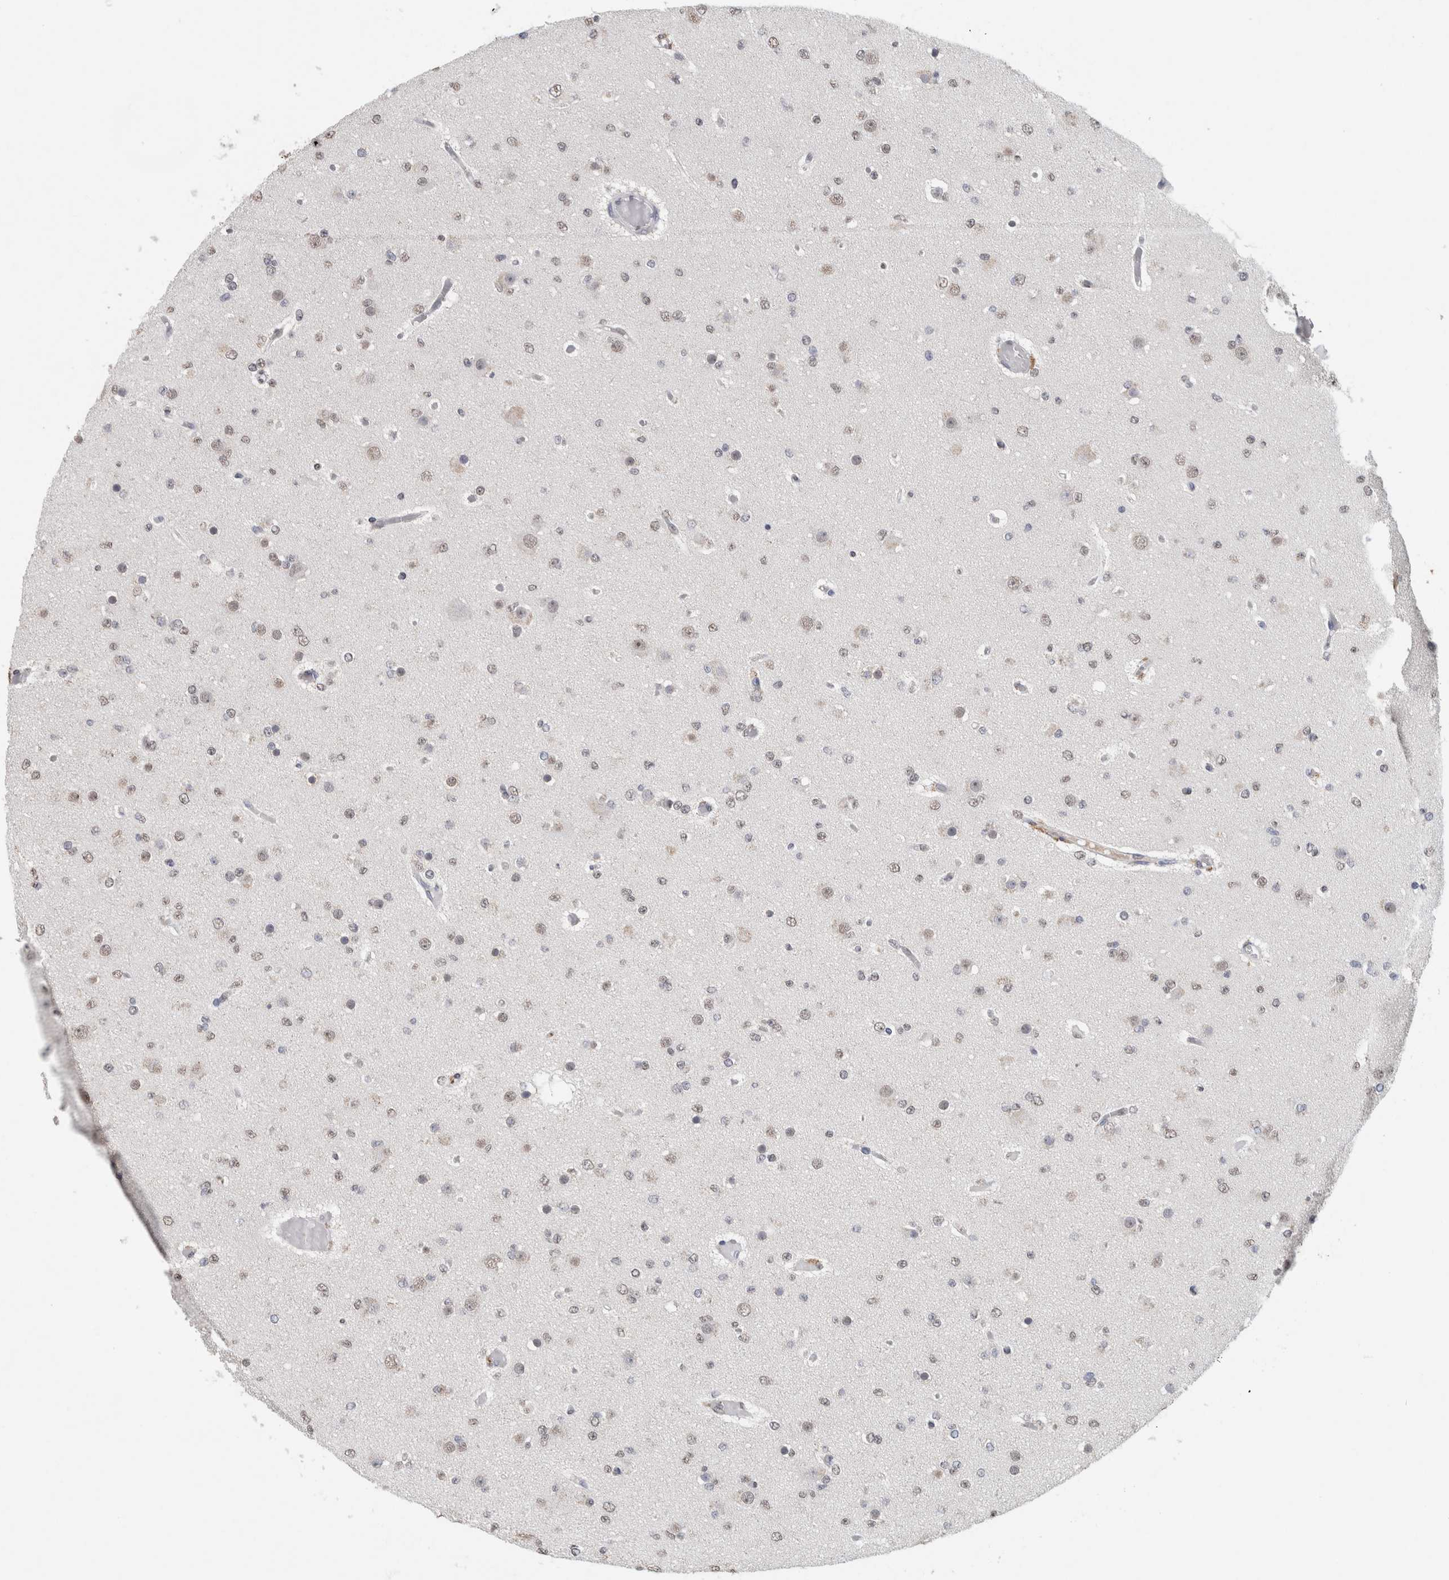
{"staining": {"intensity": "weak", "quantity": ">75%", "location": "nuclear"}, "tissue": "glioma", "cell_type": "Tumor cells", "image_type": "cancer", "snomed": [{"axis": "morphology", "description": "Glioma, malignant, Low grade"}, {"axis": "topography", "description": "Brain"}], "caption": "Approximately >75% of tumor cells in human glioma exhibit weak nuclear protein staining as visualized by brown immunohistochemical staining.", "gene": "LTBP1", "patient": {"sex": "female", "age": 22}}